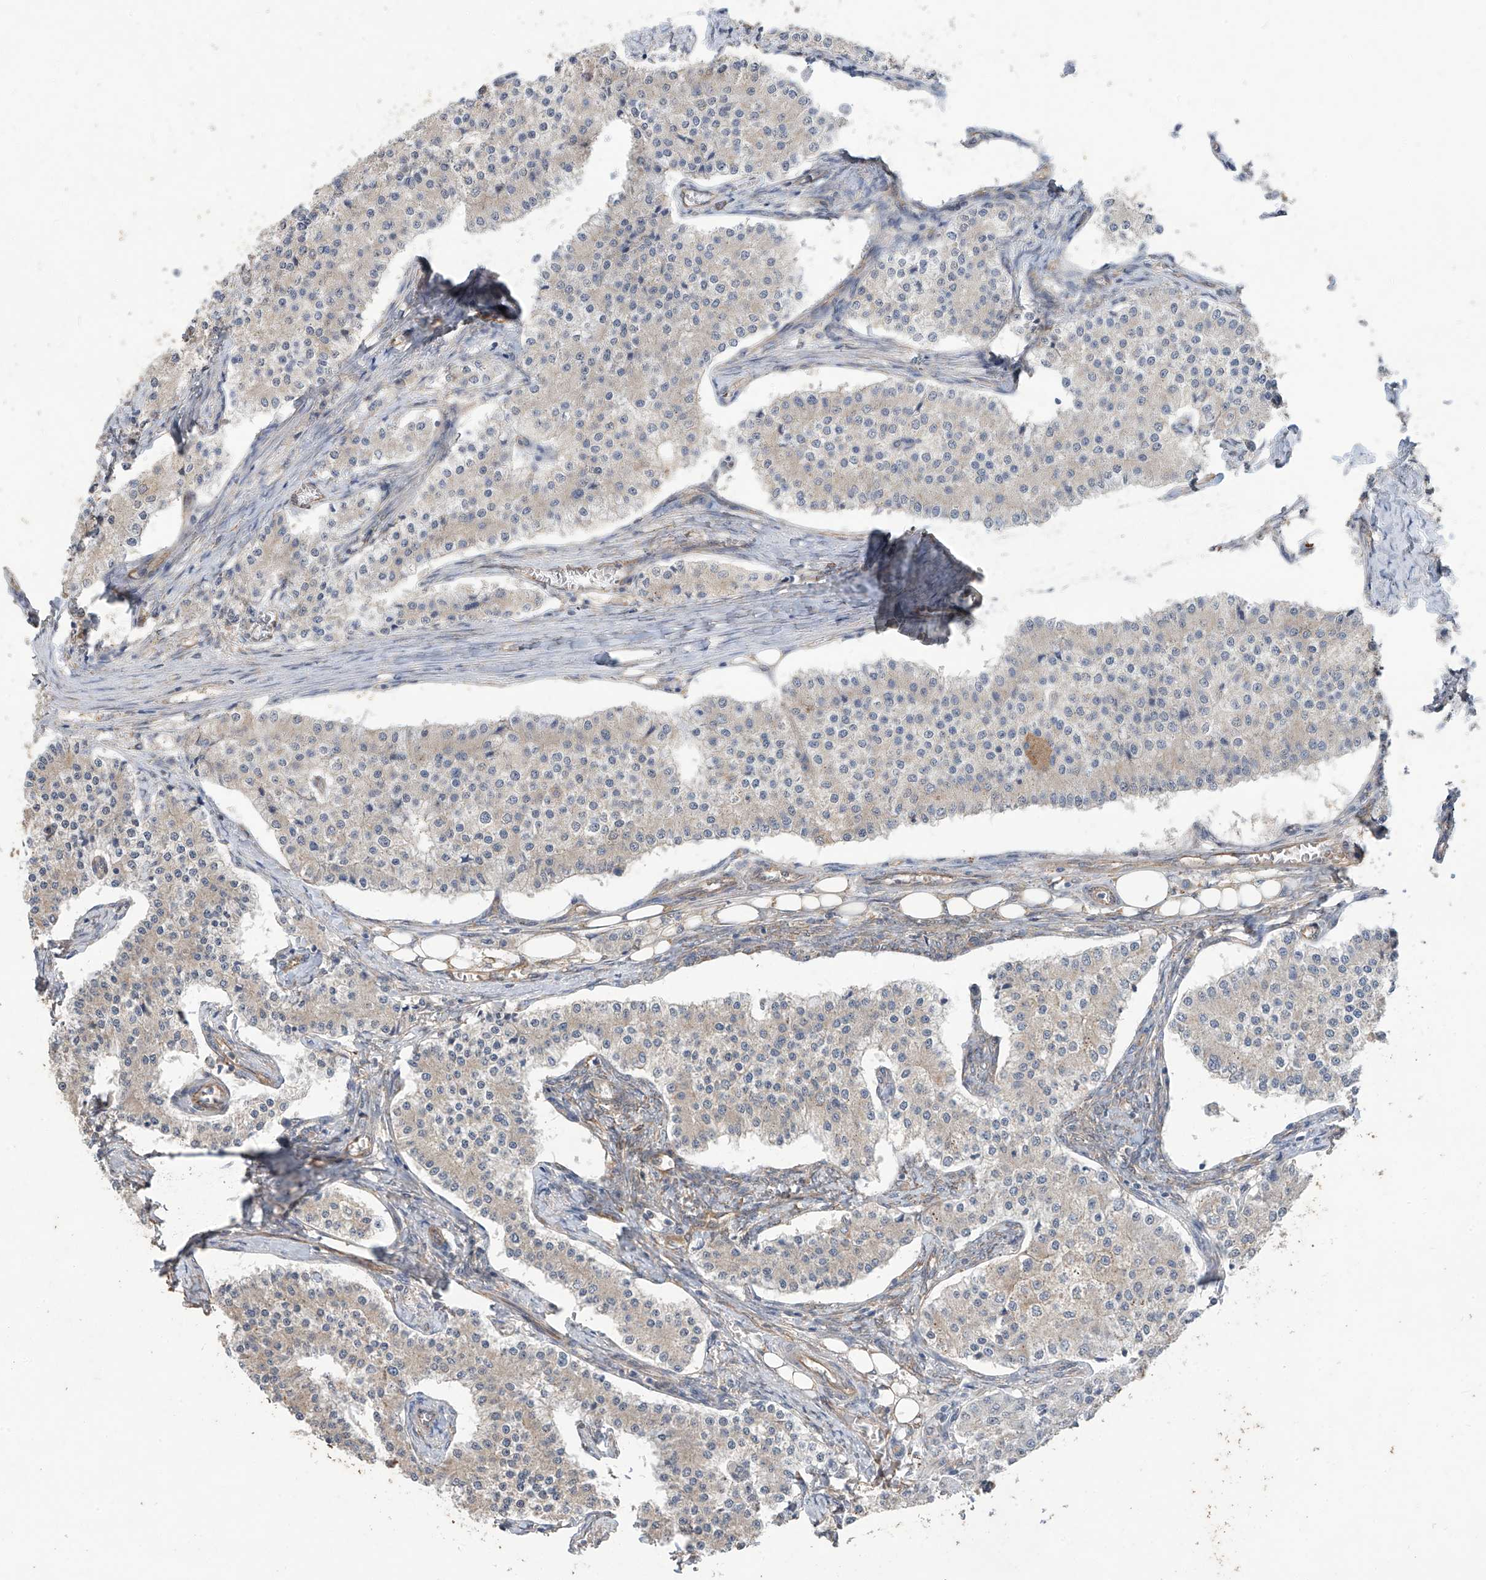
{"staining": {"intensity": "weak", "quantity": "25%-75%", "location": "cytoplasmic/membranous"}, "tissue": "carcinoid", "cell_type": "Tumor cells", "image_type": "cancer", "snomed": [{"axis": "morphology", "description": "Carcinoid, malignant, NOS"}, {"axis": "topography", "description": "Colon"}], "caption": "Tumor cells display weak cytoplasmic/membranous staining in approximately 25%-75% of cells in carcinoid (malignant).", "gene": "AGBL5", "patient": {"sex": "female", "age": 52}}